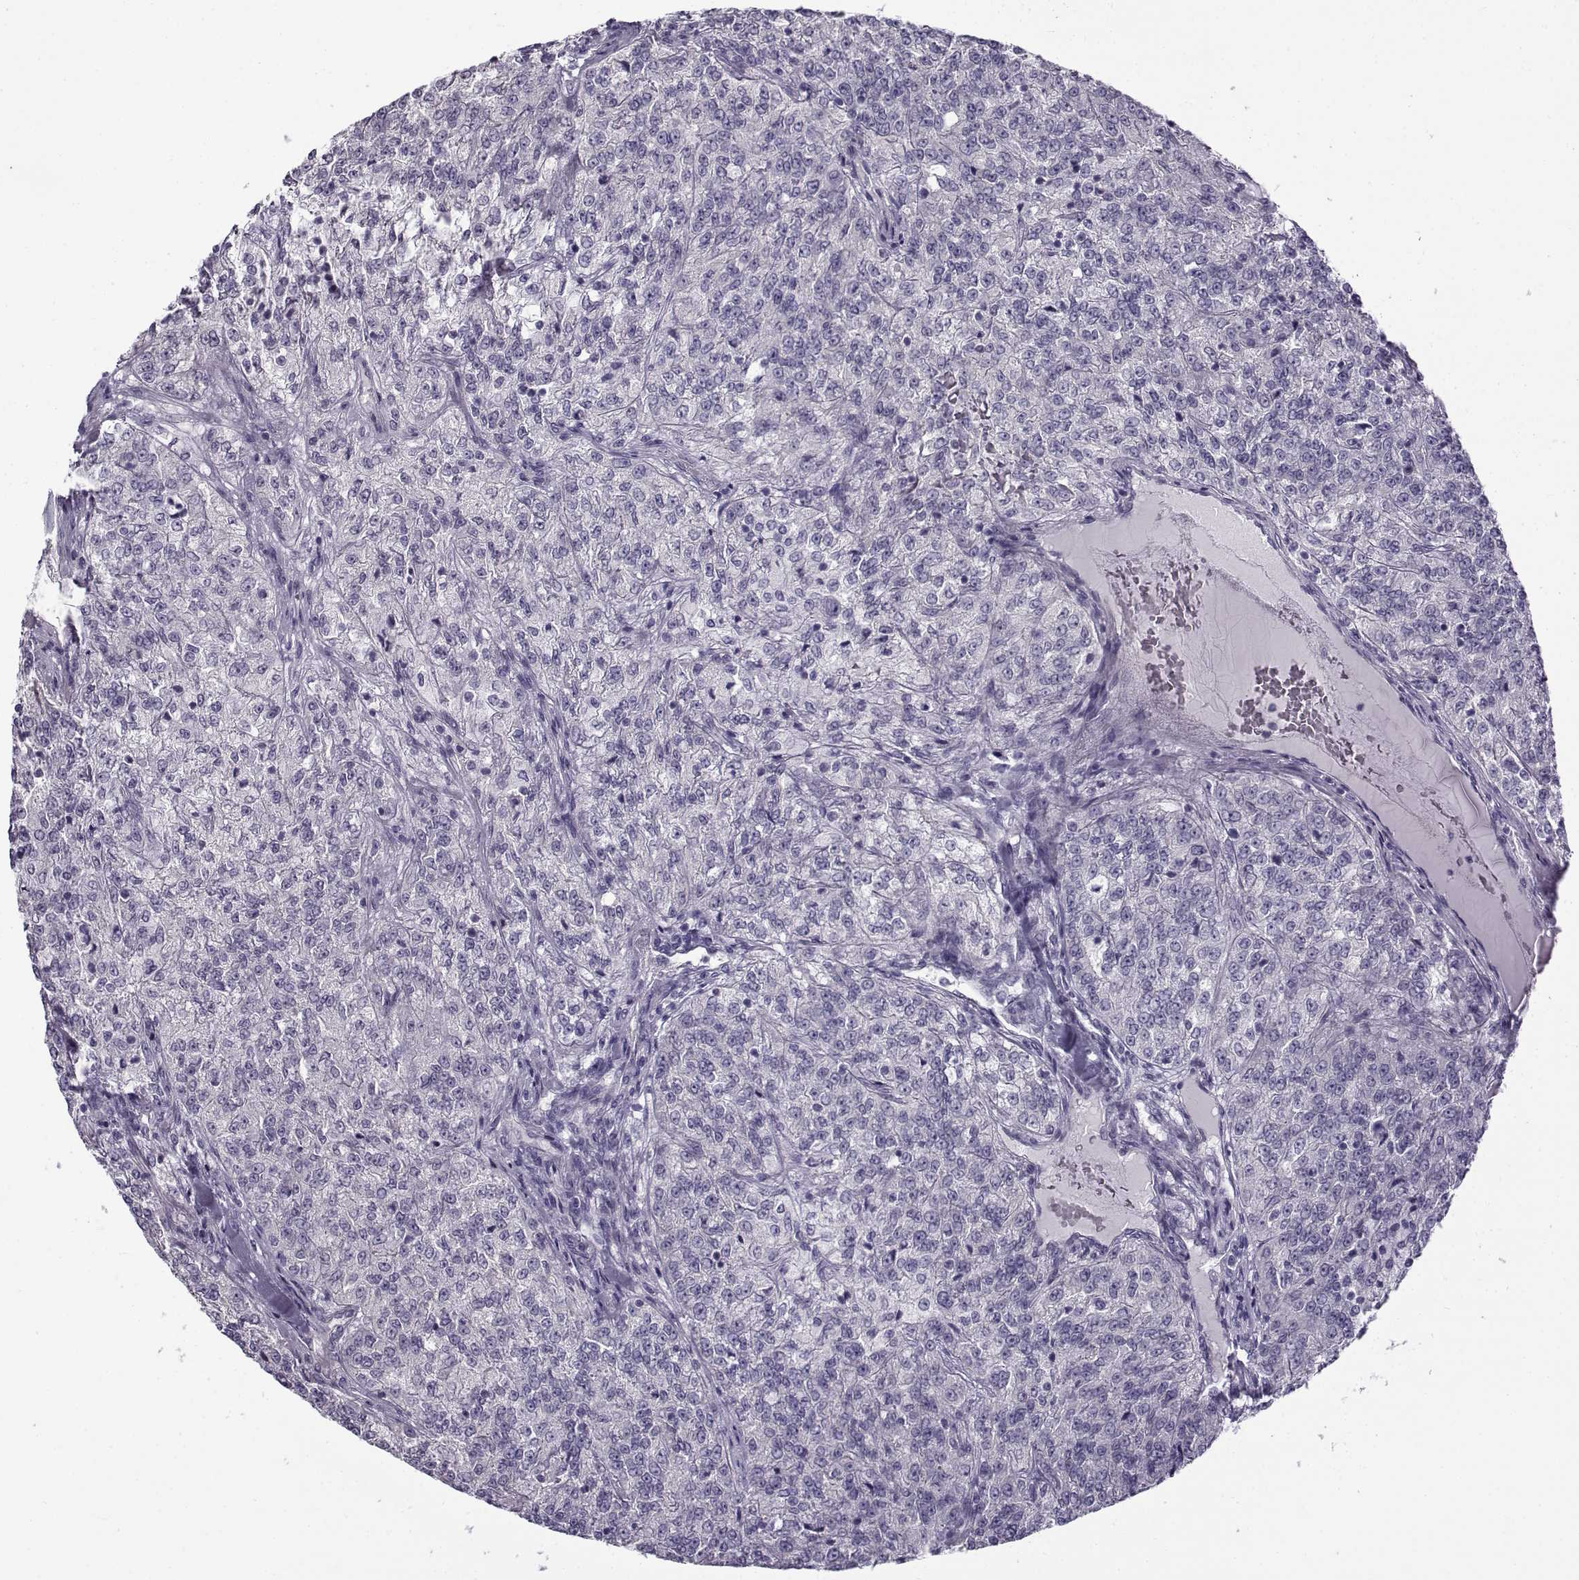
{"staining": {"intensity": "negative", "quantity": "none", "location": "none"}, "tissue": "renal cancer", "cell_type": "Tumor cells", "image_type": "cancer", "snomed": [{"axis": "morphology", "description": "Adenocarcinoma, NOS"}, {"axis": "topography", "description": "Kidney"}], "caption": "The image demonstrates no staining of tumor cells in renal cancer. (DAB immunohistochemistry, high magnification).", "gene": "TEX55", "patient": {"sex": "female", "age": 63}}